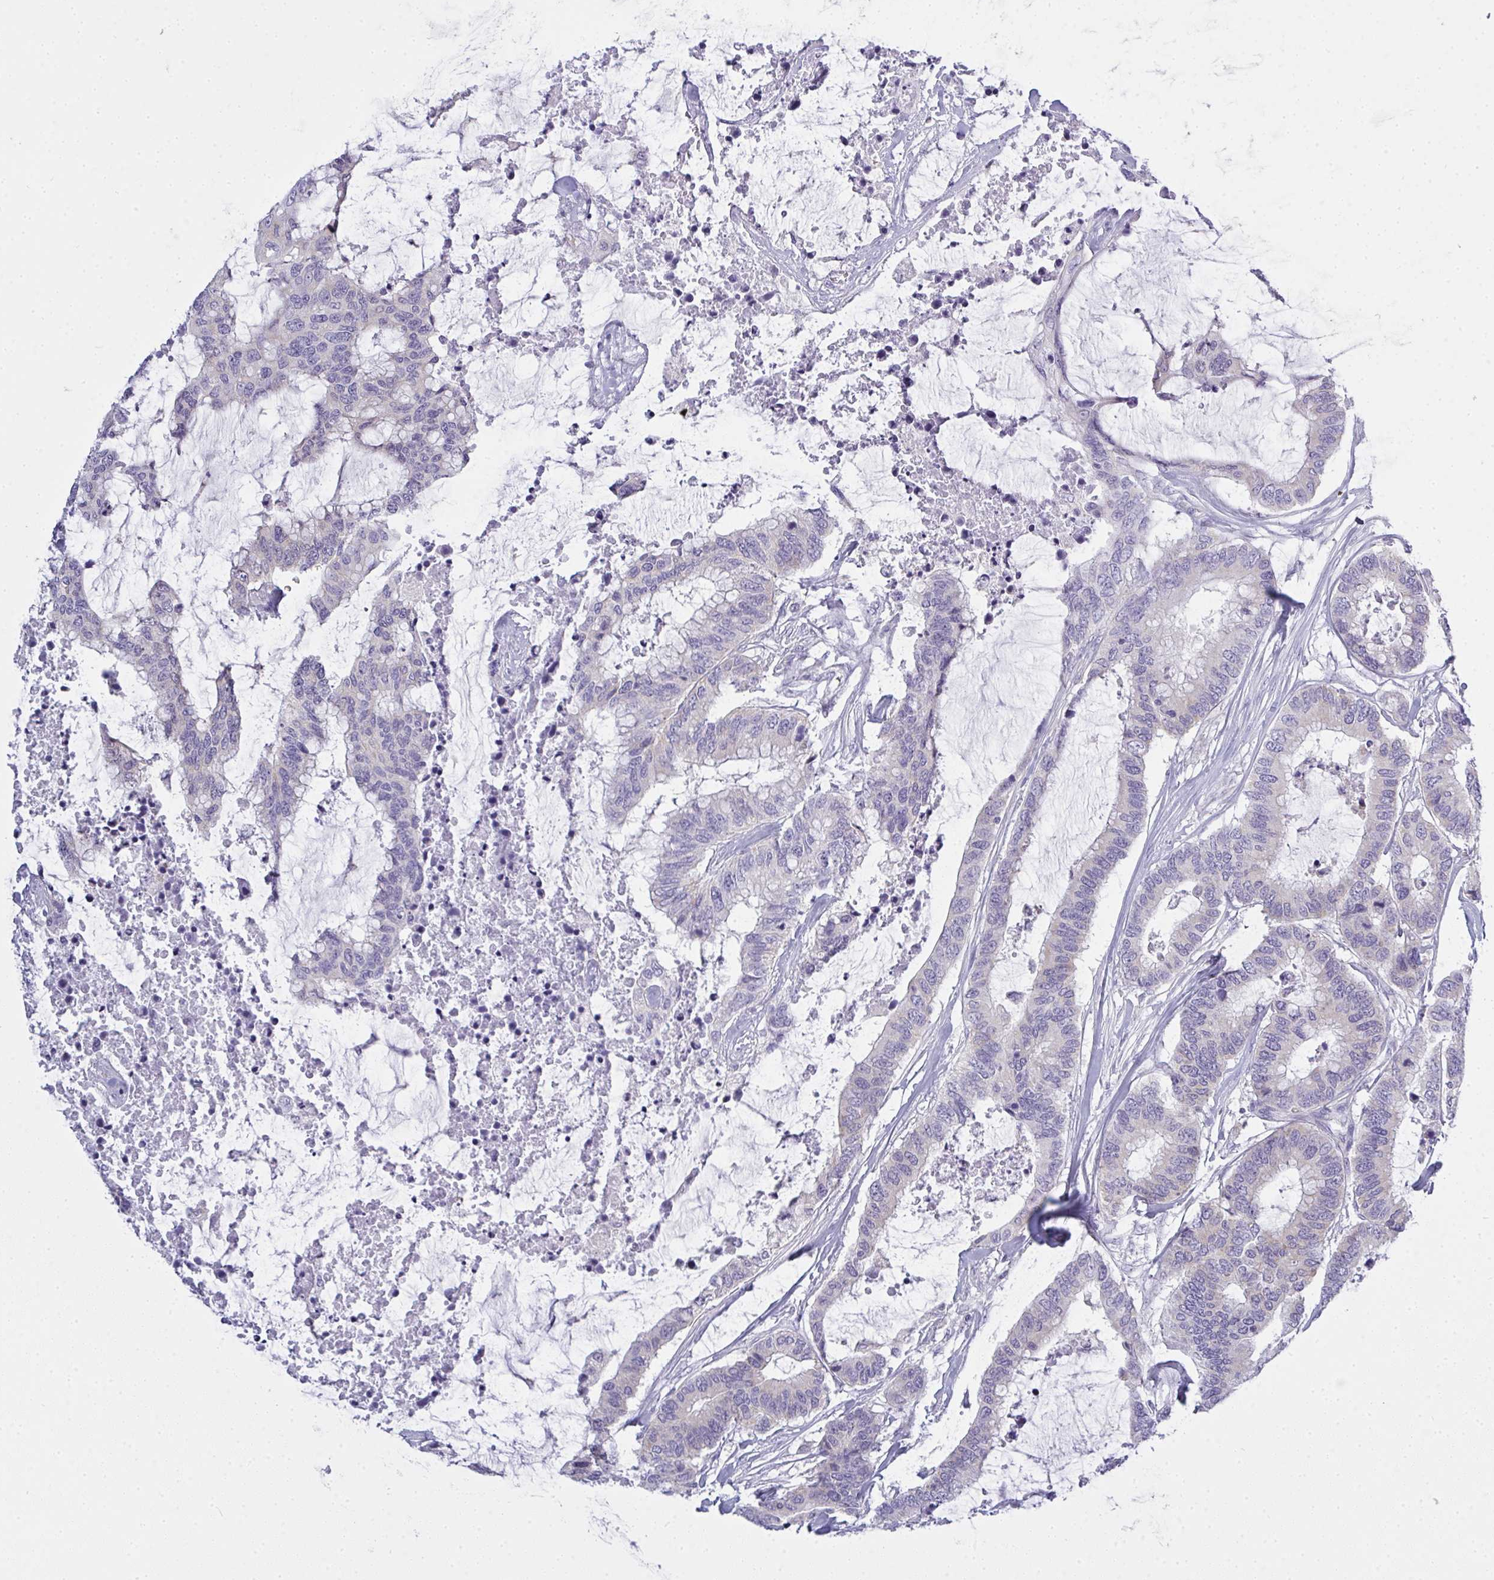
{"staining": {"intensity": "negative", "quantity": "none", "location": "none"}, "tissue": "colorectal cancer", "cell_type": "Tumor cells", "image_type": "cancer", "snomed": [{"axis": "morphology", "description": "Adenocarcinoma, NOS"}, {"axis": "topography", "description": "Rectum"}], "caption": "Immunohistochemical staining of colorectal cancer (adenocarcinoma) exhibits no significant positivity in tumor cells.", "gene": "GSDMB", "patient": {"sex": "female", "age": 59}}